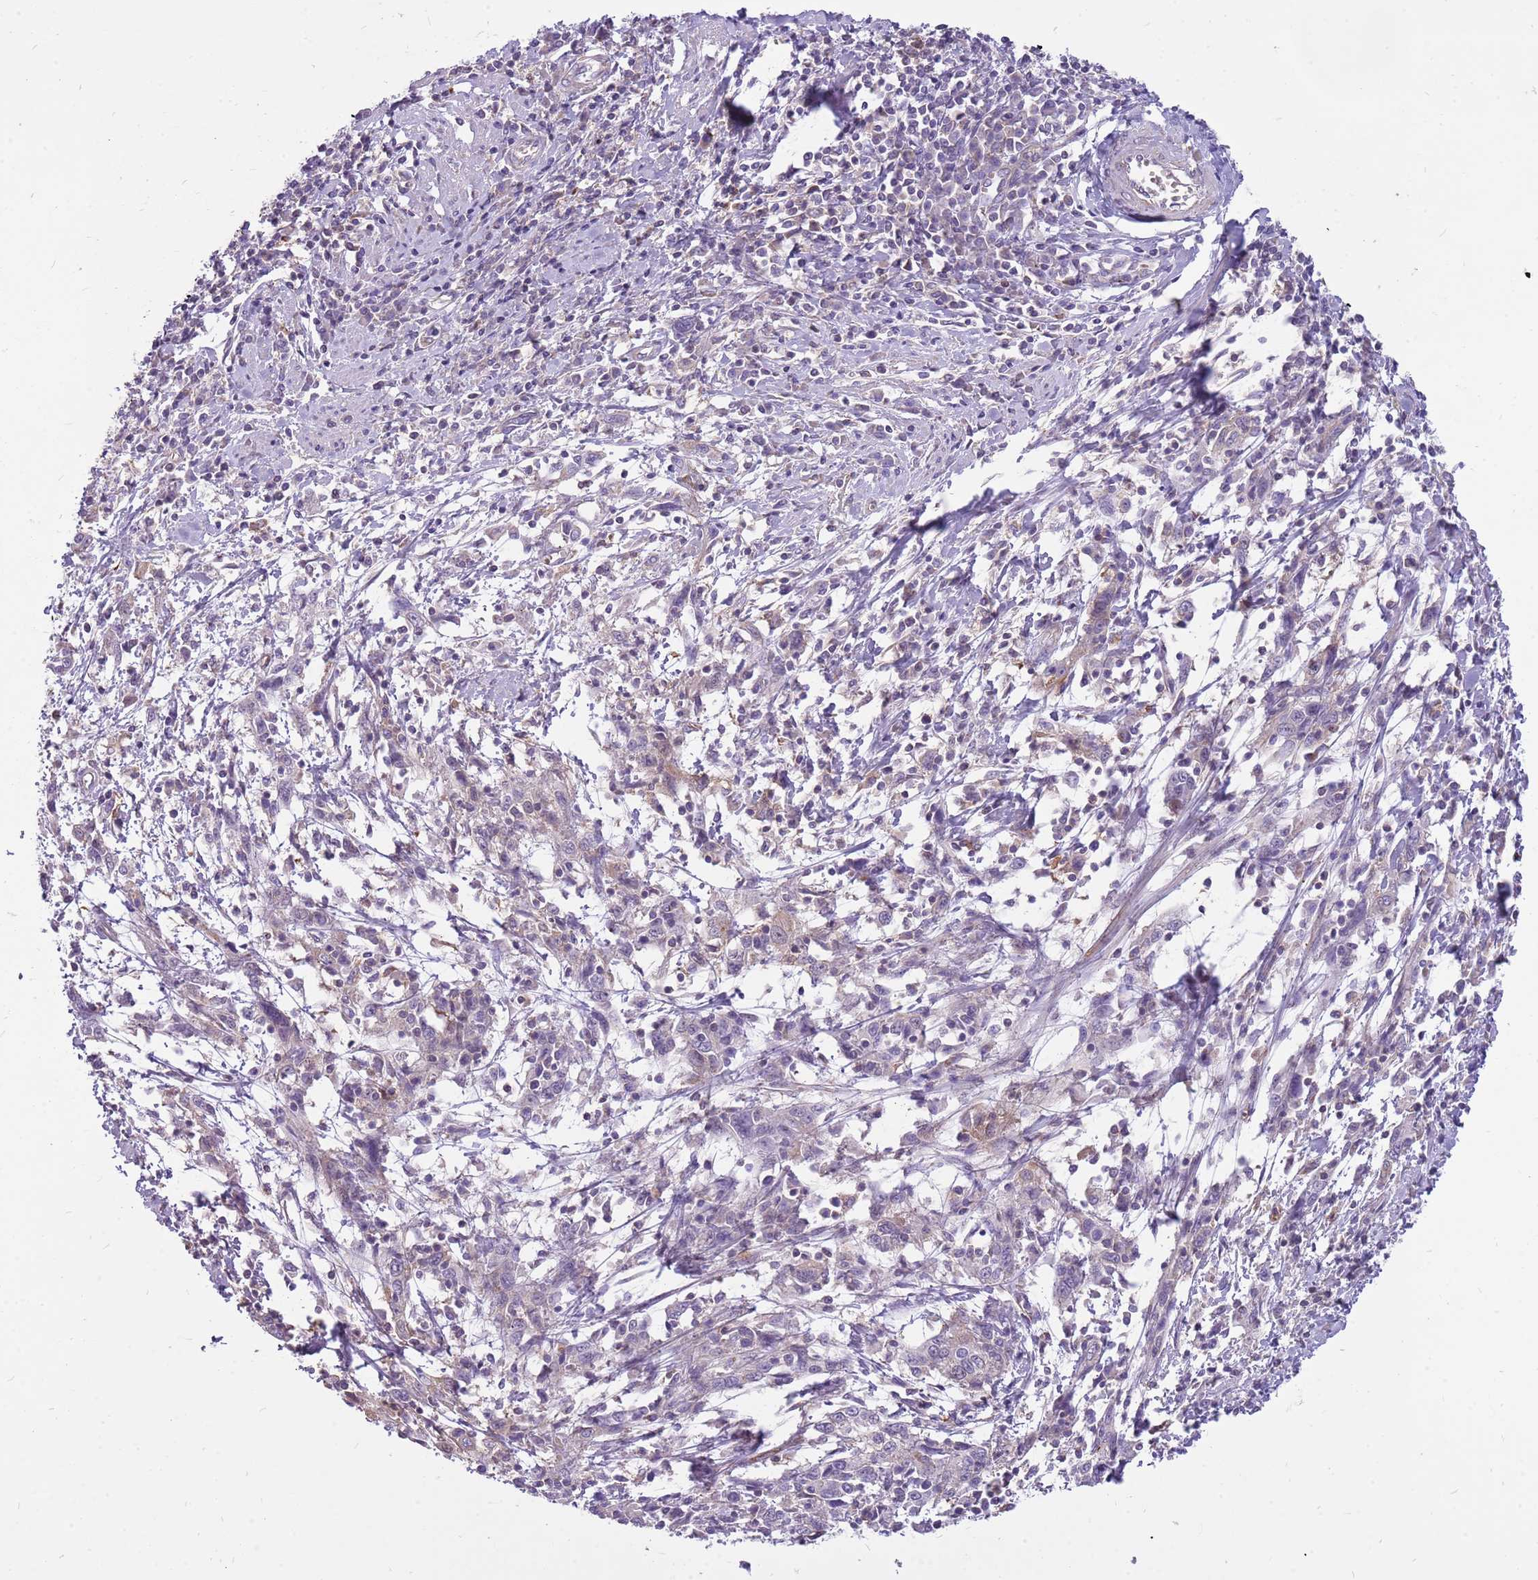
{"staining": {"intensity": "negative", "quantity": "none", "location": "none"}, "tissue": "cervical cancer", "cell_type": "Tumor cells", "image_type": "cancer", "snomed": [{"axis": "morphology", "description": "Squamous cell carcinoma, NOS"}, {"axis": "topography", "description": "Cervix"}], "caption": "A high-resolution histopathology image shows IHC staining of cervical cancer (squamous cell carcinoma), which displays no significant positivity in tumor cells.", "gene": "WDR90", "patient": {"sex": "female", "age": 46}}